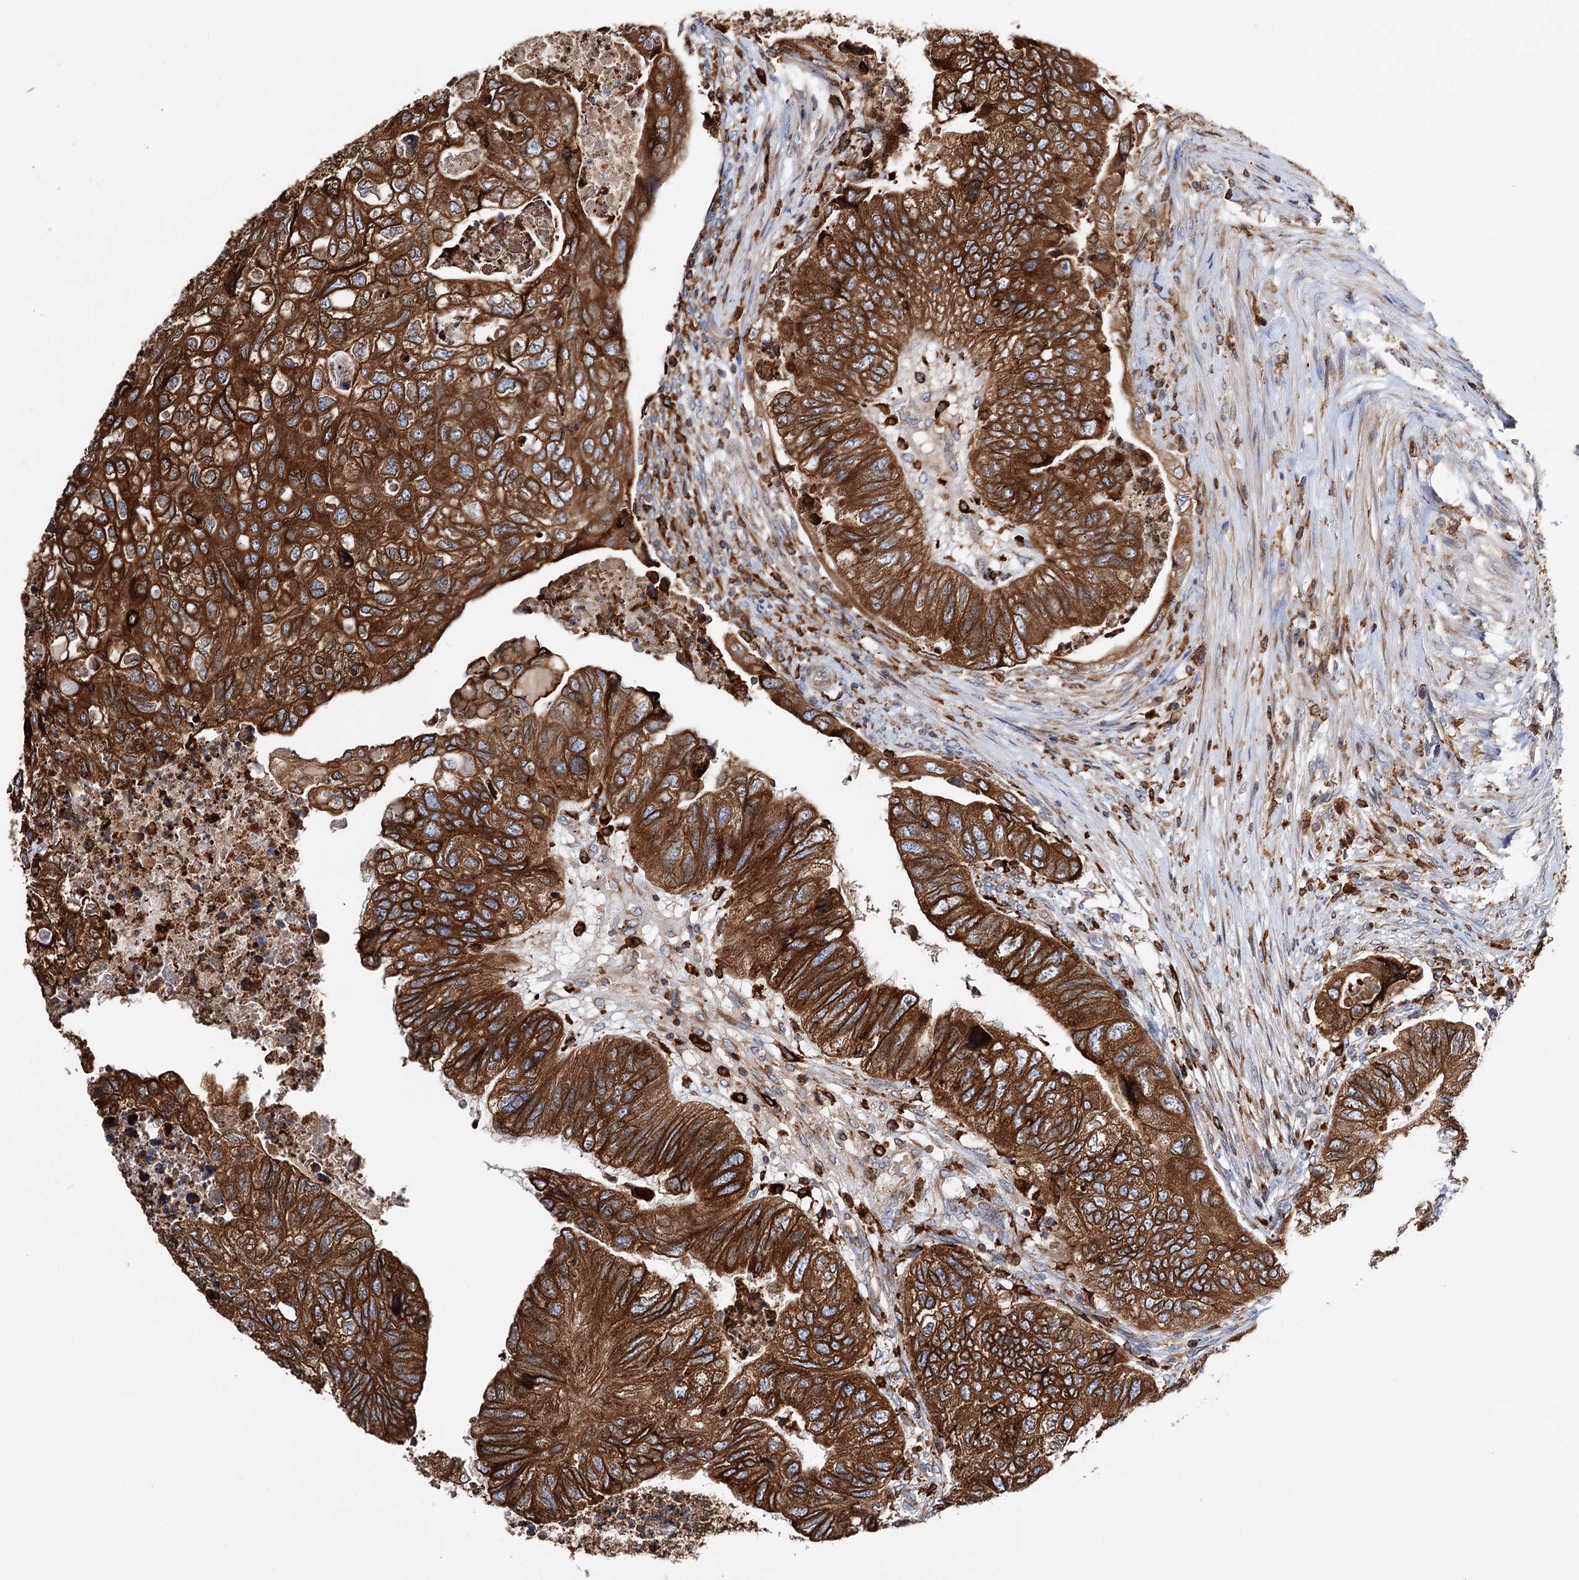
{"staining": {"intensity": "strong", "quantity": ">75%", "location": "cytoplasmic/membranous"}, "tissue": "colorectal cancer", "cell_type": "Tumor cells", "image_type": "cancer", "snomed": [{"axis": "morphology", "description": "Adenocarcinoma, NOS"}, {"axis": "topography", "description": "Rectum"}], "caption": "Immunohistochemistry staining of adenocarcinoma (colorectal), which exhibits high levels of strong cytoplasmic/membranous positivity in about >75% of tumor cells indicating strong cytoplasmic/membranous protein positivity. The staining was performed using DAB (brown) for protein detection and nuclei were counterstained in hematoxylin (blue).", "gene": "ERP29", "patient": {"sex": "male", "age": 63}}